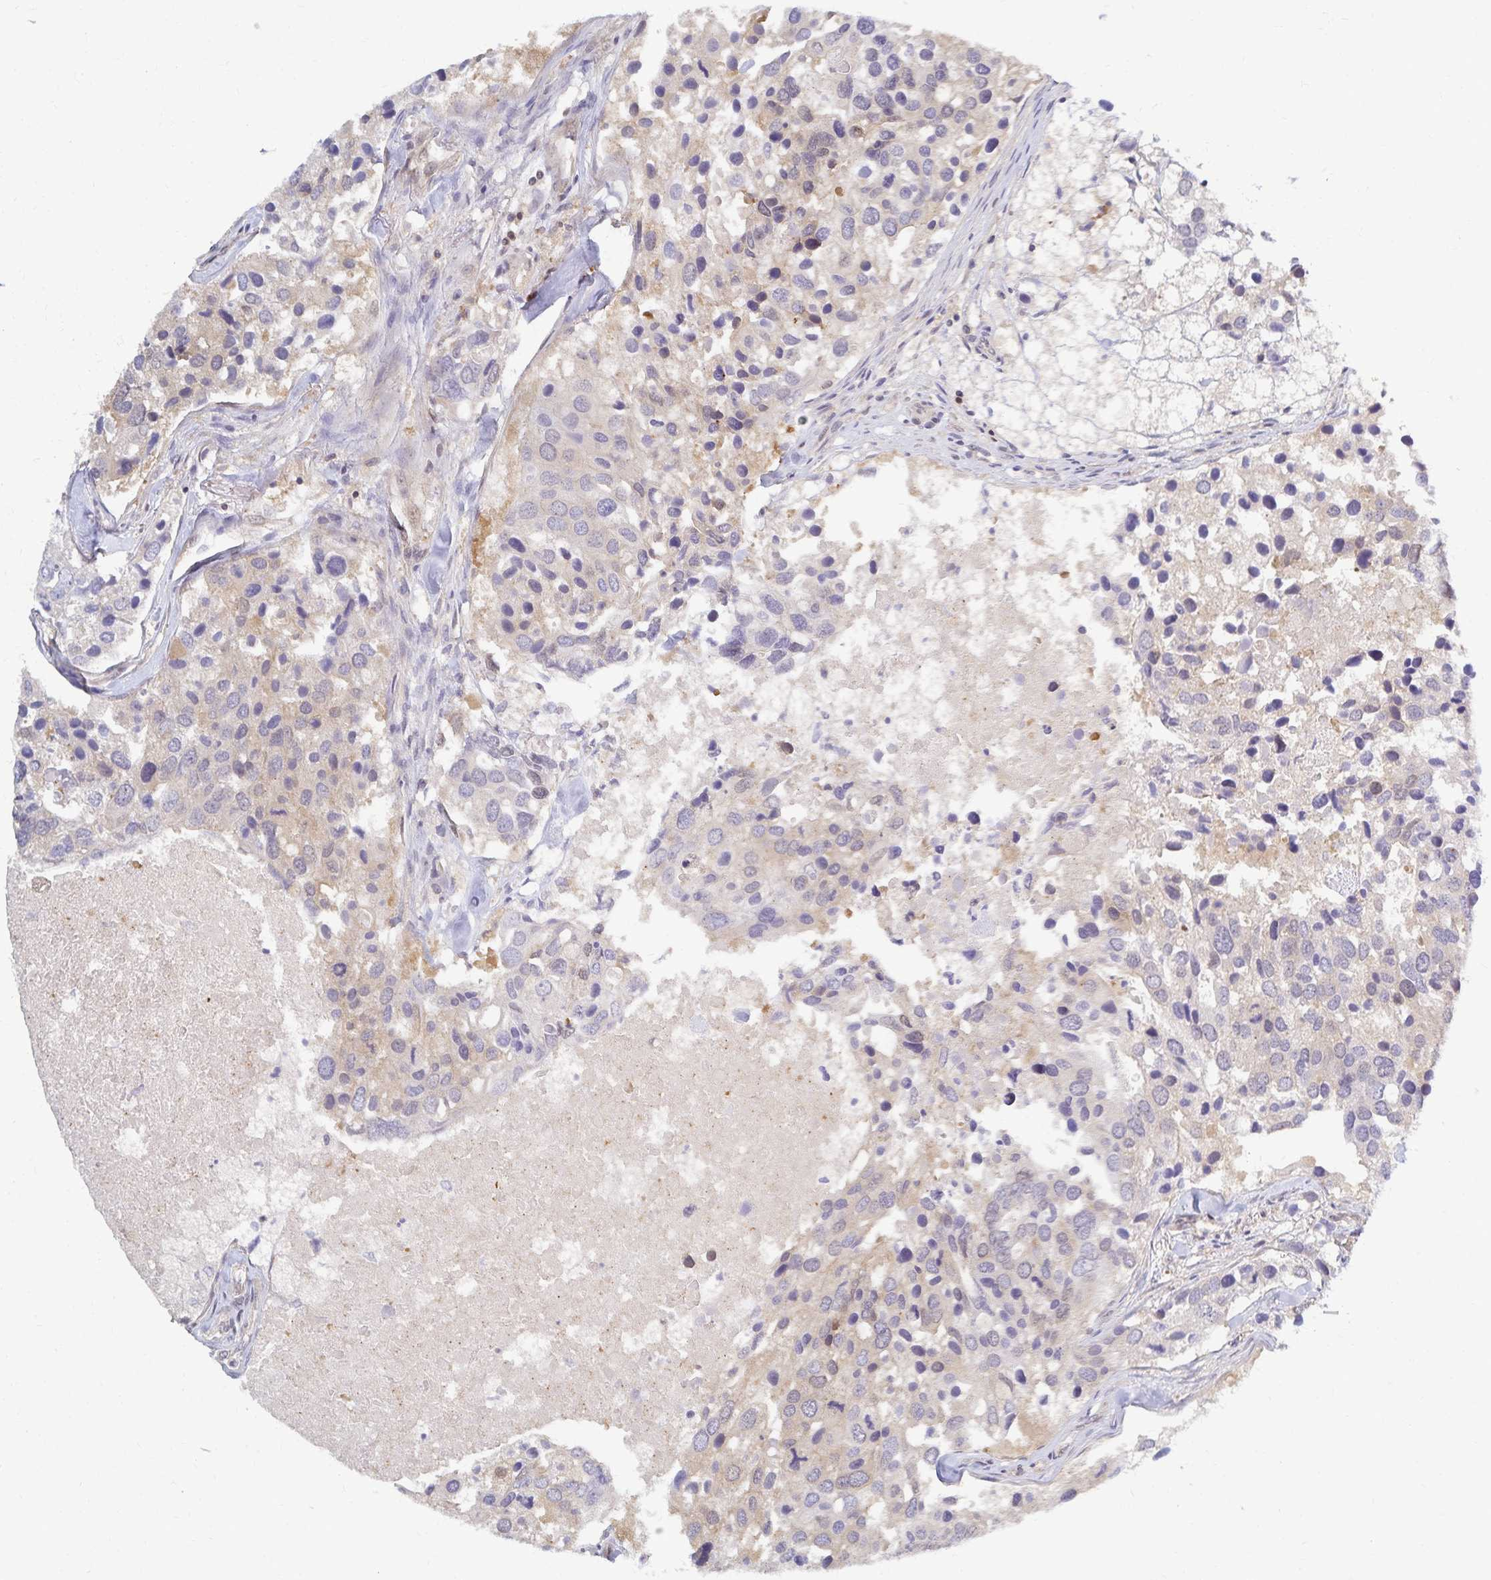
{"staining": {"intensity": "negative", "quantity": "none", "location": "none"}, "tissue": "breast cancer", "cell_type": "Tumor cells", "image_type": "cancer", "snomed": [{"axis": "morphology", "description": "Duct carcinoma"}, {"axis": "topography", "description": "Breast"}], "caption": "Human intraductal carcinoma (breast) stained for a protein using immunohistochemistry demonstrates no staining in tumor cells.", "gene": "RAB9B", "patient": {"sex": "female", "age": 83}}